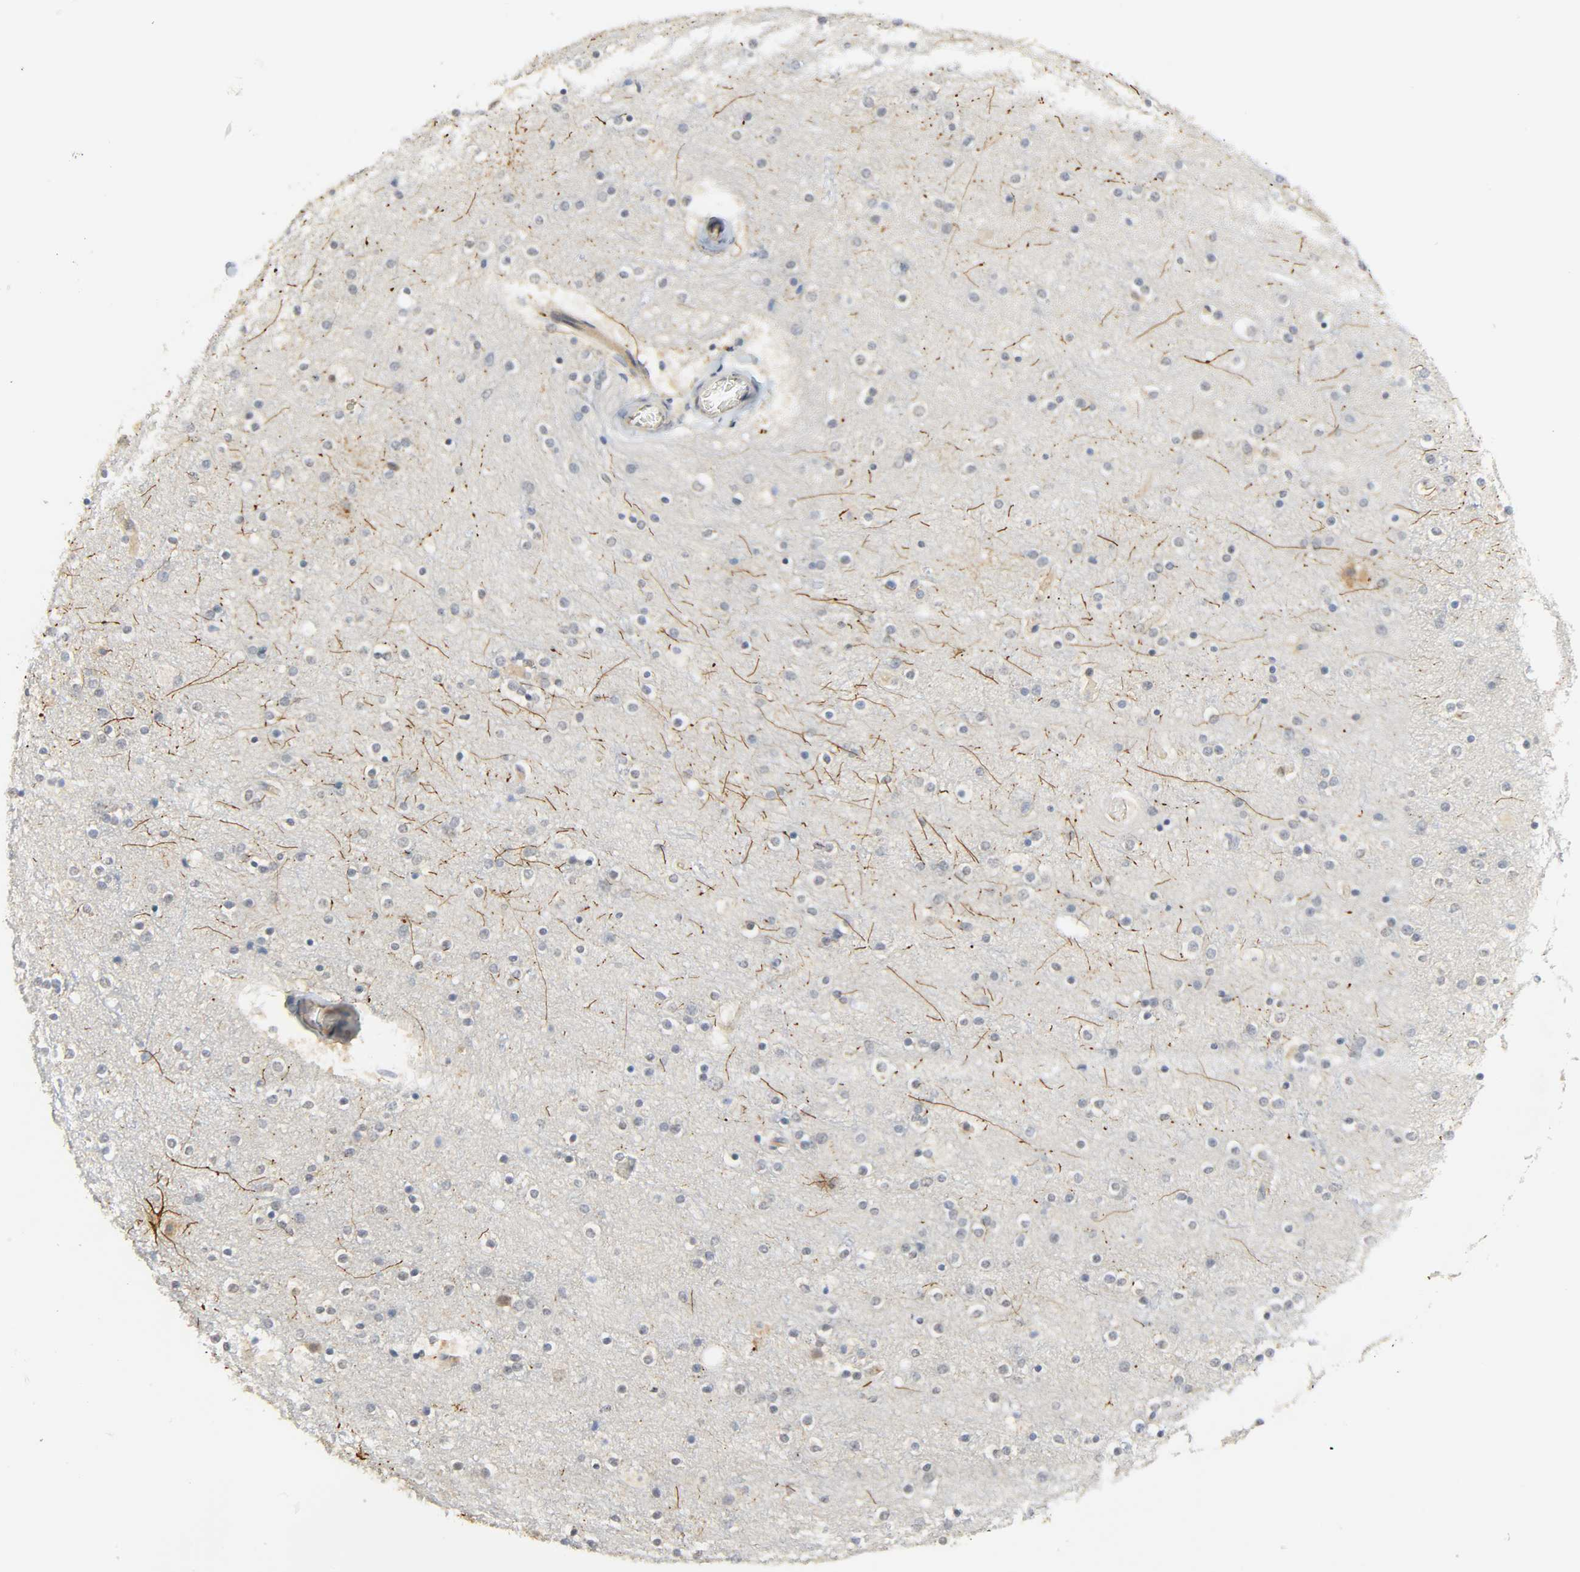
{"staining": {"intensity": "moderate", "quantity": "25%-75%", "location": "cytoplasmic/membranous"}, "tissue": "cerebral cortex", "cell_type": "Endothelial cells", "image_type": "normal", "snomed": [{"axis": "morphology", "description": "Normal tissue, NOS"}, {"axis": "topography", "description": "Cerebral cortex"}], "caption": "Benign cerebral cortex was stained to show a protein in brown. There is medium levels of moderate cytoplasmic/membranous expression in about 25%-75% of endothelial cells.", "gene": "ACSS2", "patient": {"sex": "female", "age": 54}}